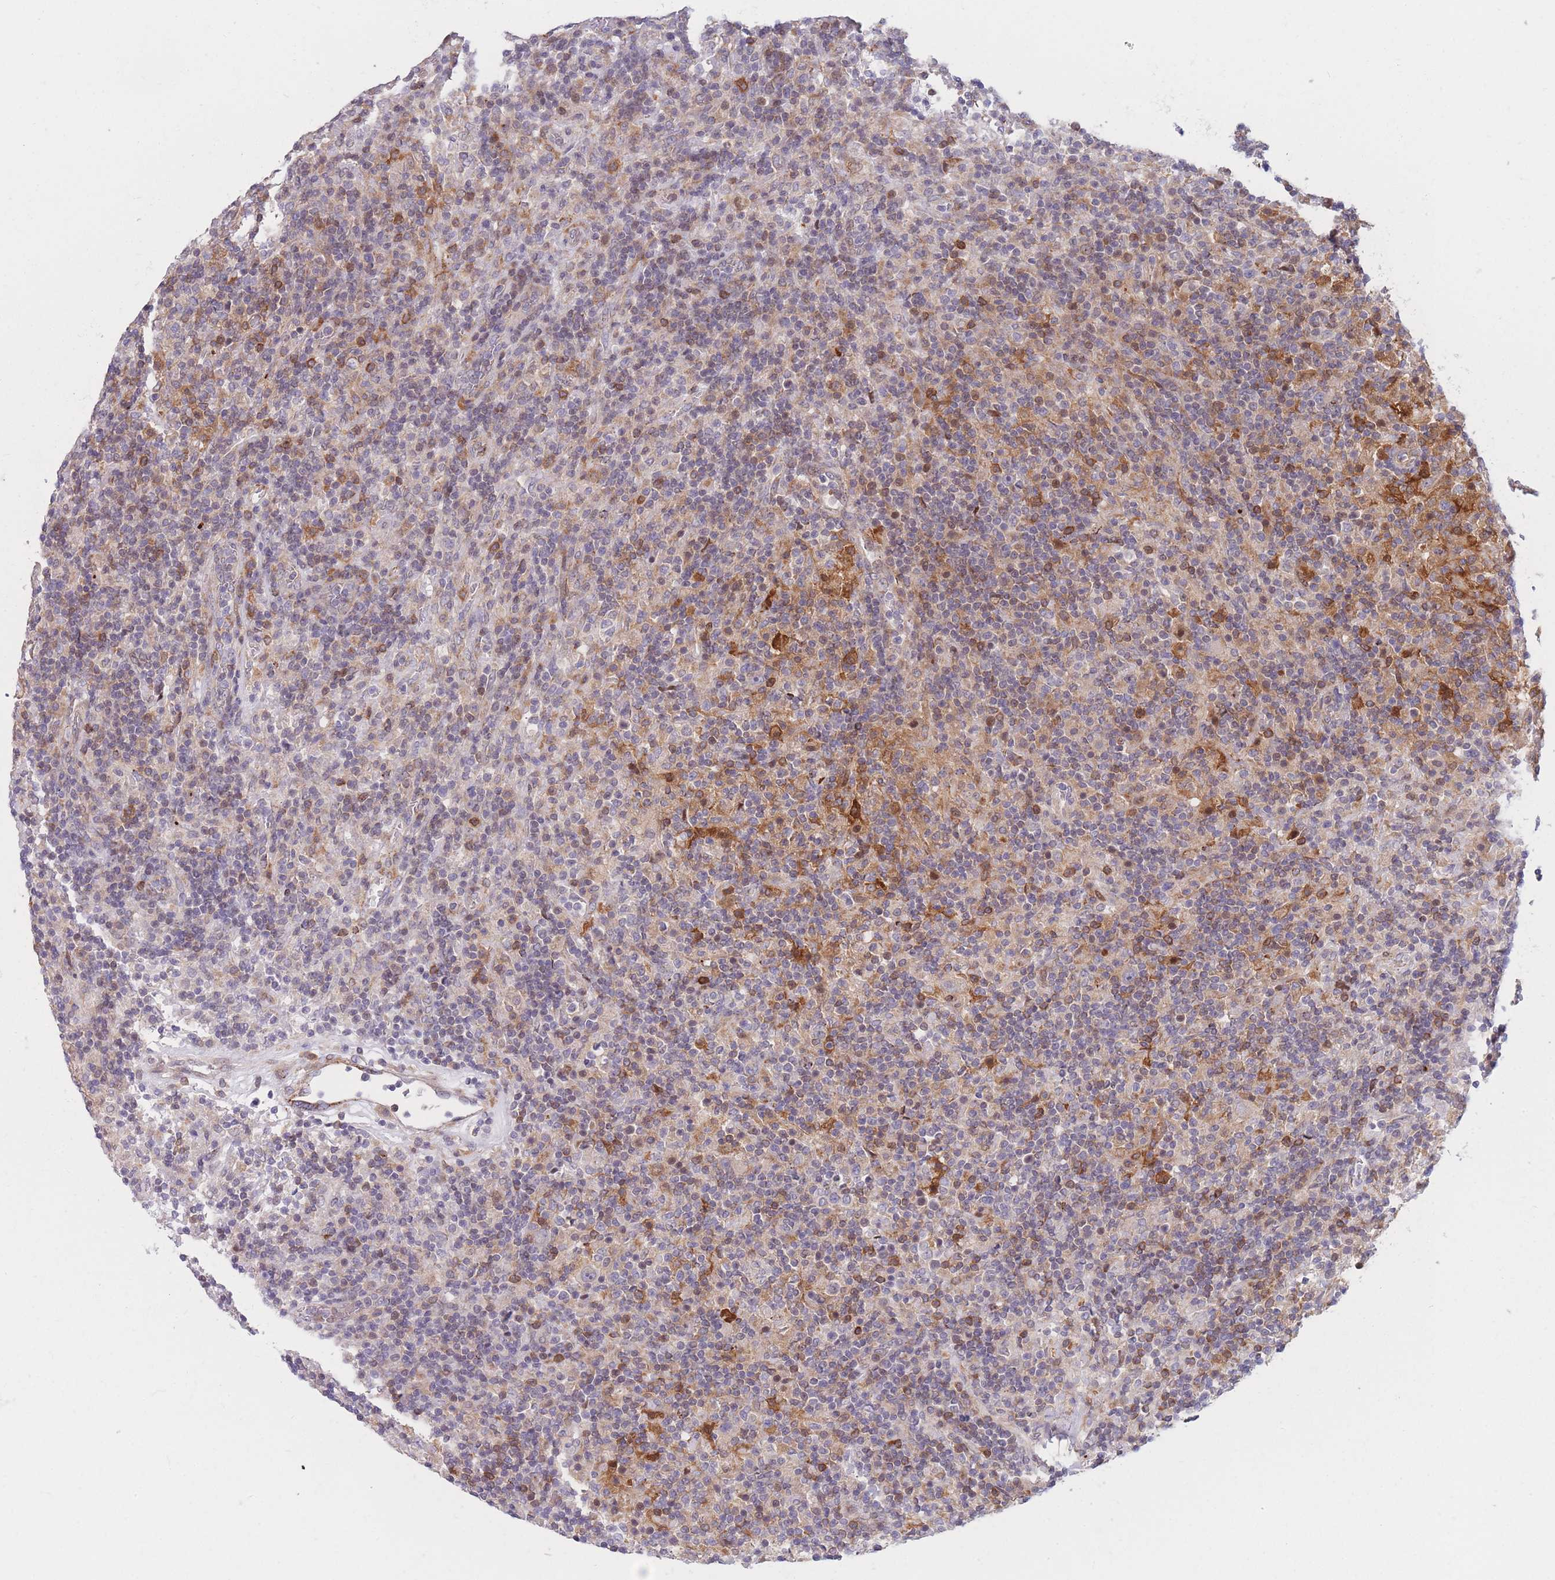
{"staining": {"intensity": "negative", "quantity": "none", "location": "none"}, "tissue": "lymphoma", "cell_type": "Tumor cells", "image_type": "cancer", "snomed": [{"axis": "morphology", "description": "Hodgkin's disease, NOS"}, {"axis": "topography", "description": "Lymph node"}], "caption": "Image shows no protein expression in tumor cells of lymphoma tissue.", "gene": "PDE4A", "patient": {"sex": "male", "age": 70}}